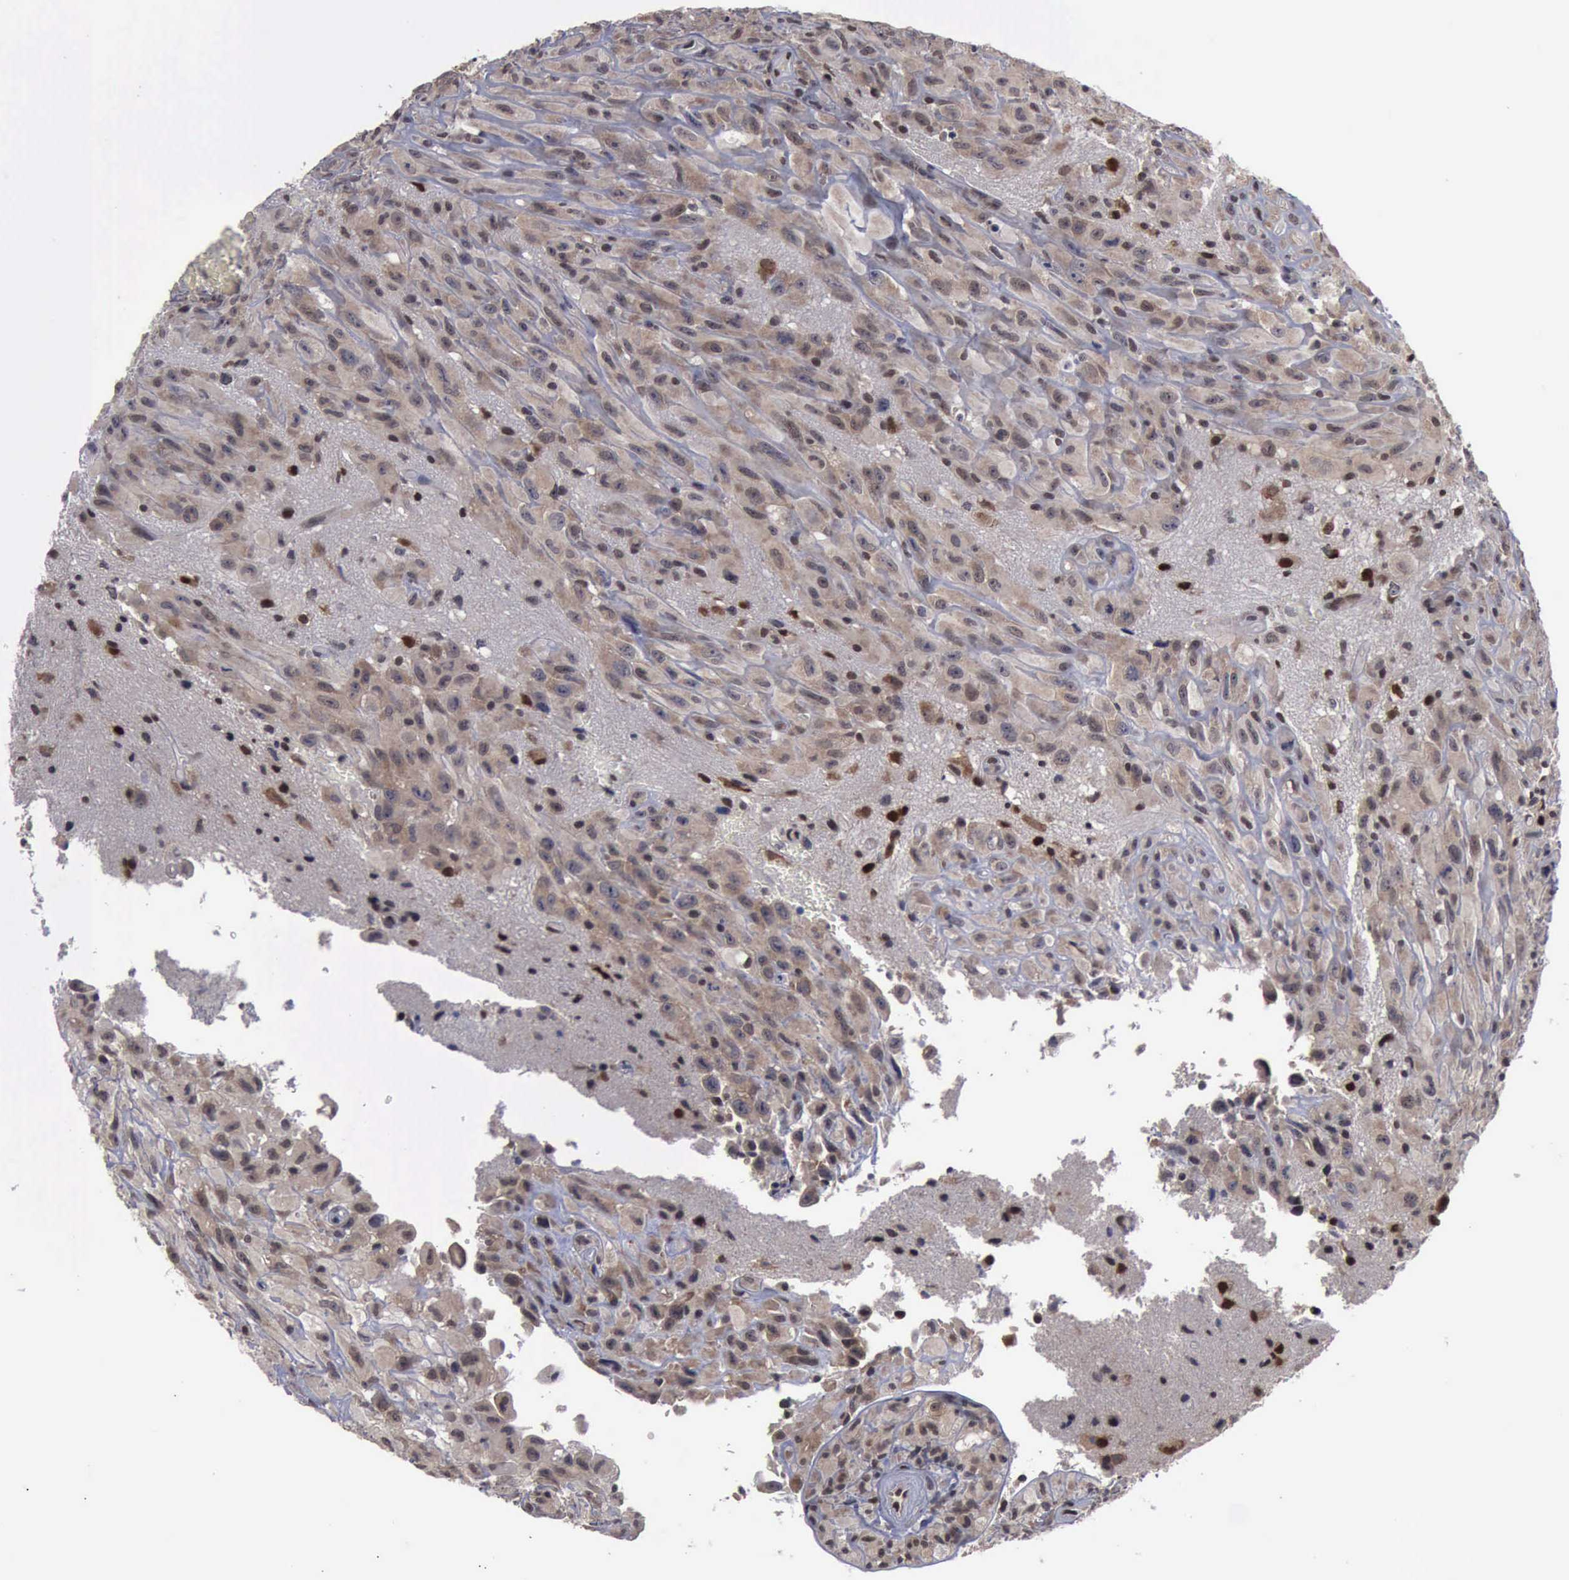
{"staining": {"intensity": "strong", "quantity": ">75%", "location": "cytoplasmic/membranous,nuclear"}, "tissue": "glioma", "cell_type": "Tumor cells", "image_type": "cancer", "snomed": [{"axis": "morphology", "description": "Glioma, malignant, High grade"}, {"axis": "topography", "description": "Brain"}], "caption": "Protein staining reveals strong cytoplasmic/membranous and nuclear positivity in about >75% of tumor cells in glioma.", "gene": "RTCB", "patient": {"sex": "male", "age": 48}}